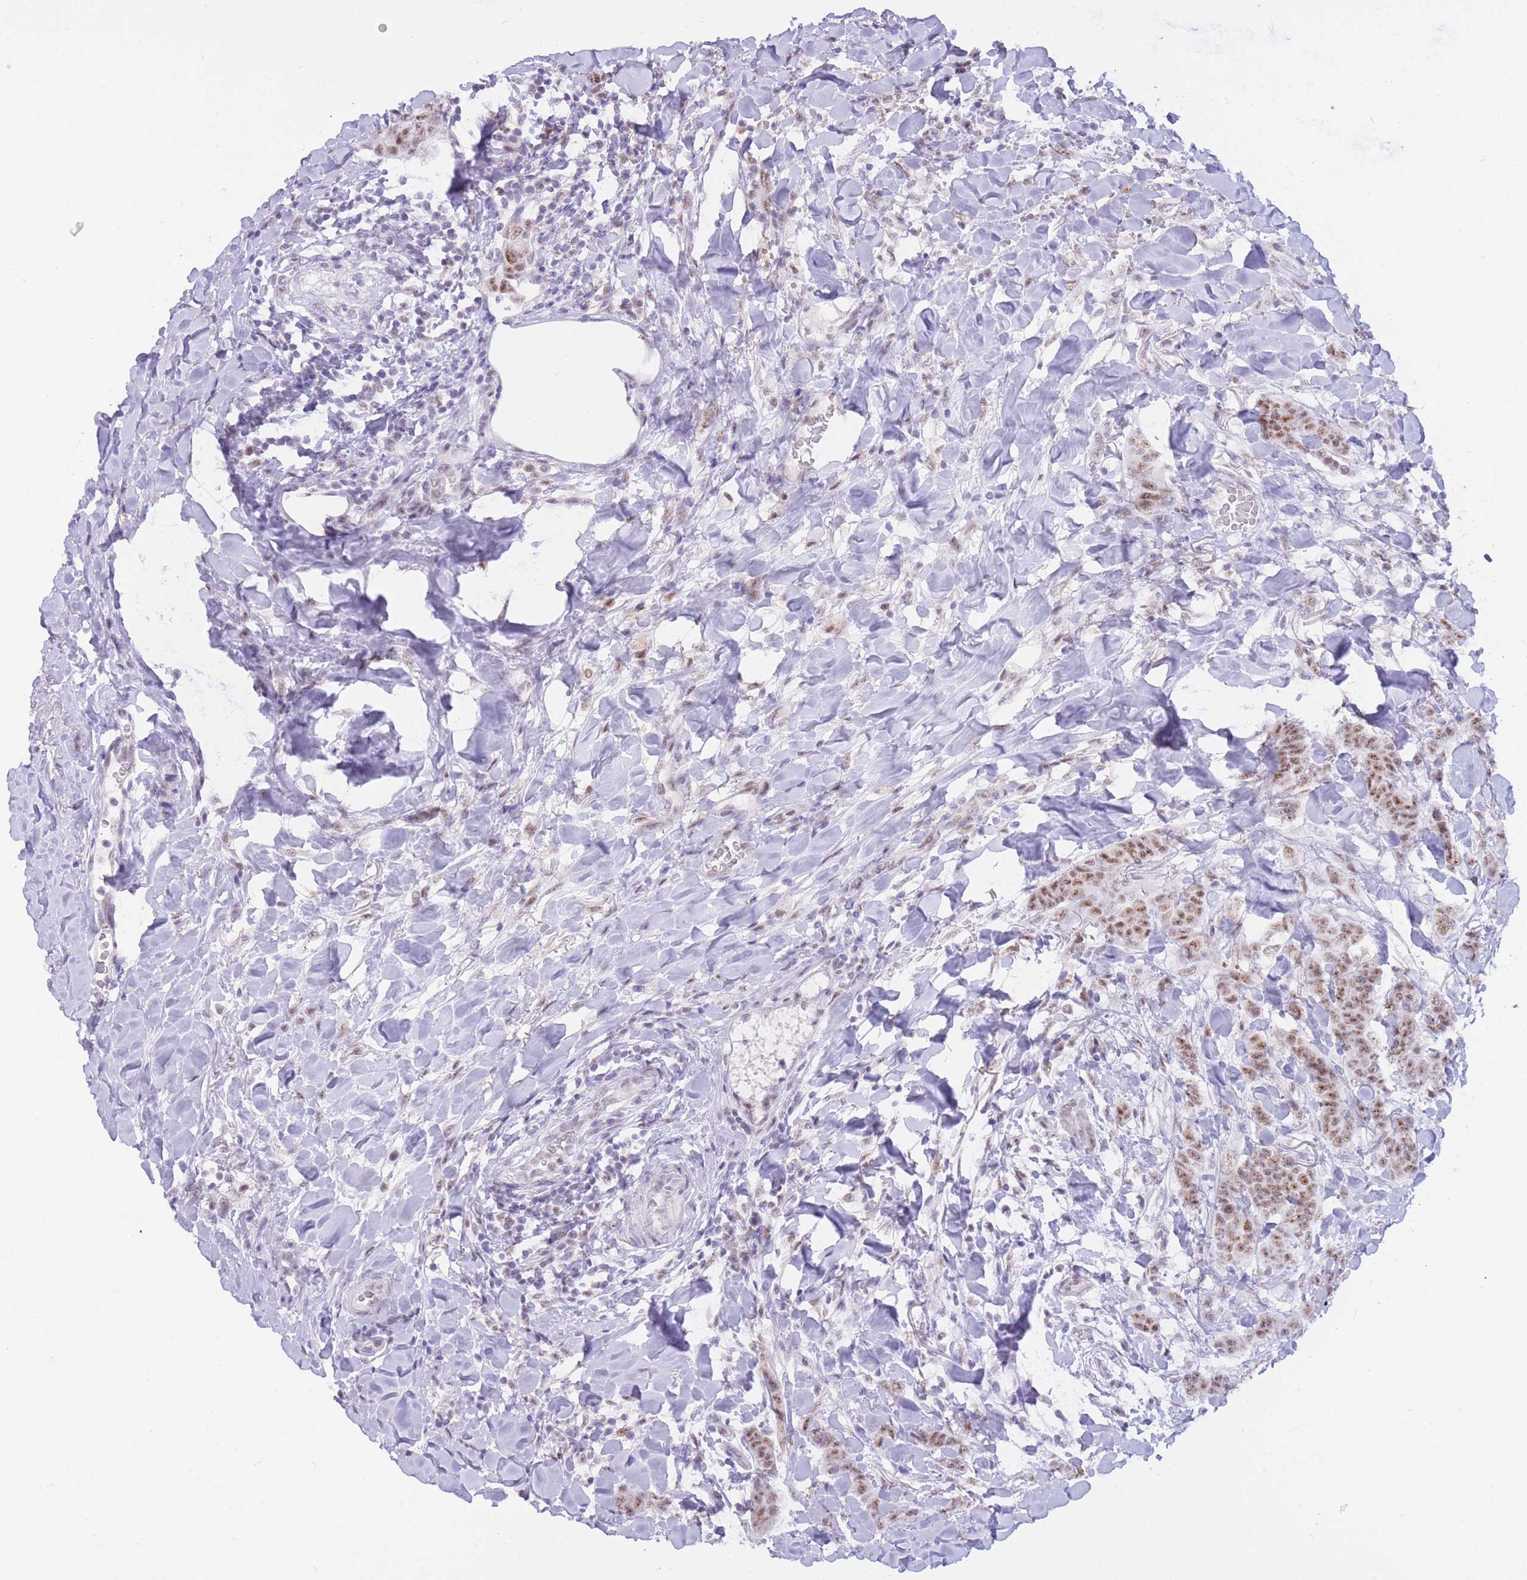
{"staining": {"intensity": "moderate", "quantity": ">75%", "location": "nuclear"}, "tissue": "breast cancer", "cell_type": "Tumor cells", "image_type": "cancer", "snomed": [{"axis": "morphology", "description": "Duct carcinoma"}, {"axis": "topography", "description": "Breast"}], "caption": "Immunohistochemical staining of human breast cancer exhibits moderate nuclear protein positivity in approximately >75% of tumor cells.", "gene": "CYP2B6", "patient": {"sex": "female", "age": 40}}